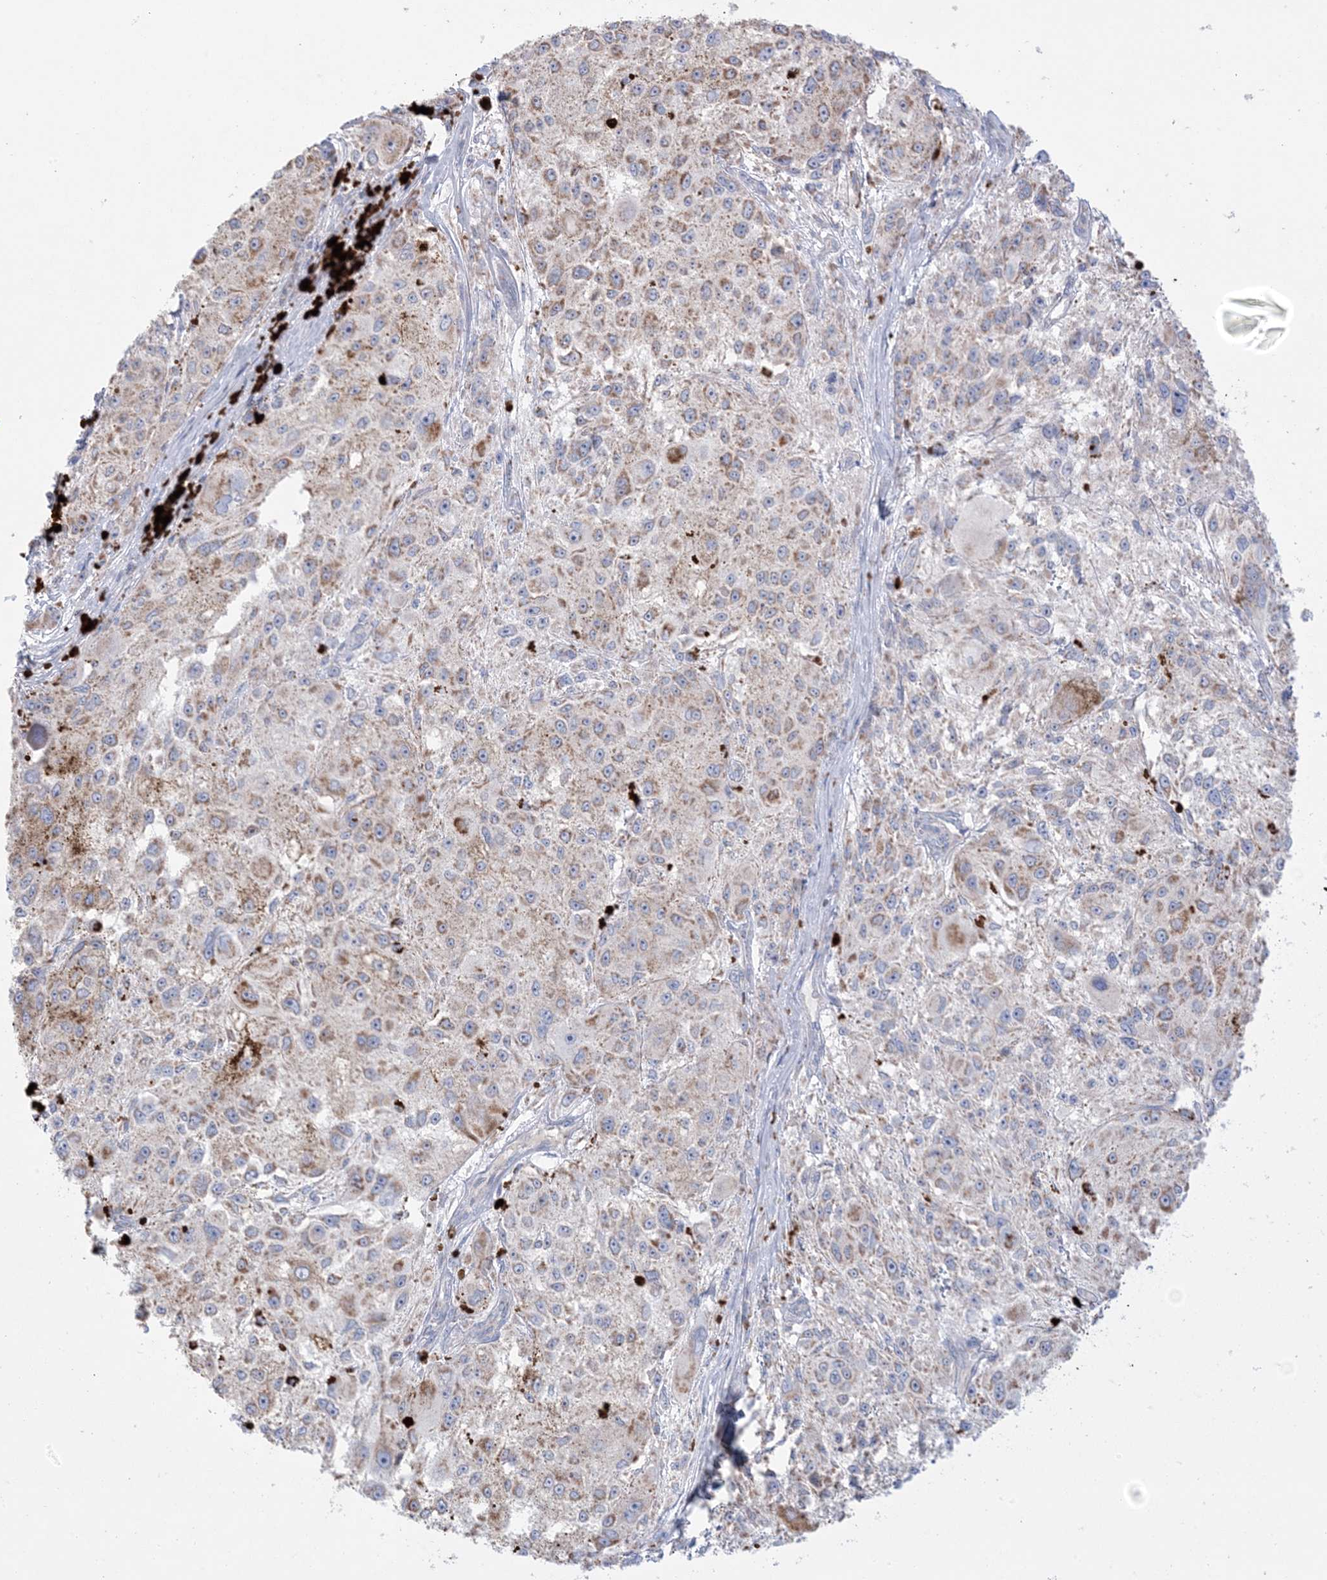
{"staining": {"intensity": "moderate", "quantity": "<25%", "location": "cytoplasmic/membranous"}, "tissue": "melanoma", "cell_type": "Tumor cells", "image_type": "cancer", "snomed": [{"axis": "morphology", "description": "Necrosis, NOS"}, {"axis": "morphology", "description": "Malignant melanoma, NOS"}, {"axis": "topography", "description": "Skin"}], "caption": "A brown stain highlights moderate cytoplasmic/membranous expression of a protein in human melanoma tumor cells.", "gene": "KCTD6", "patient": {"sex": "female", "age": 87}}